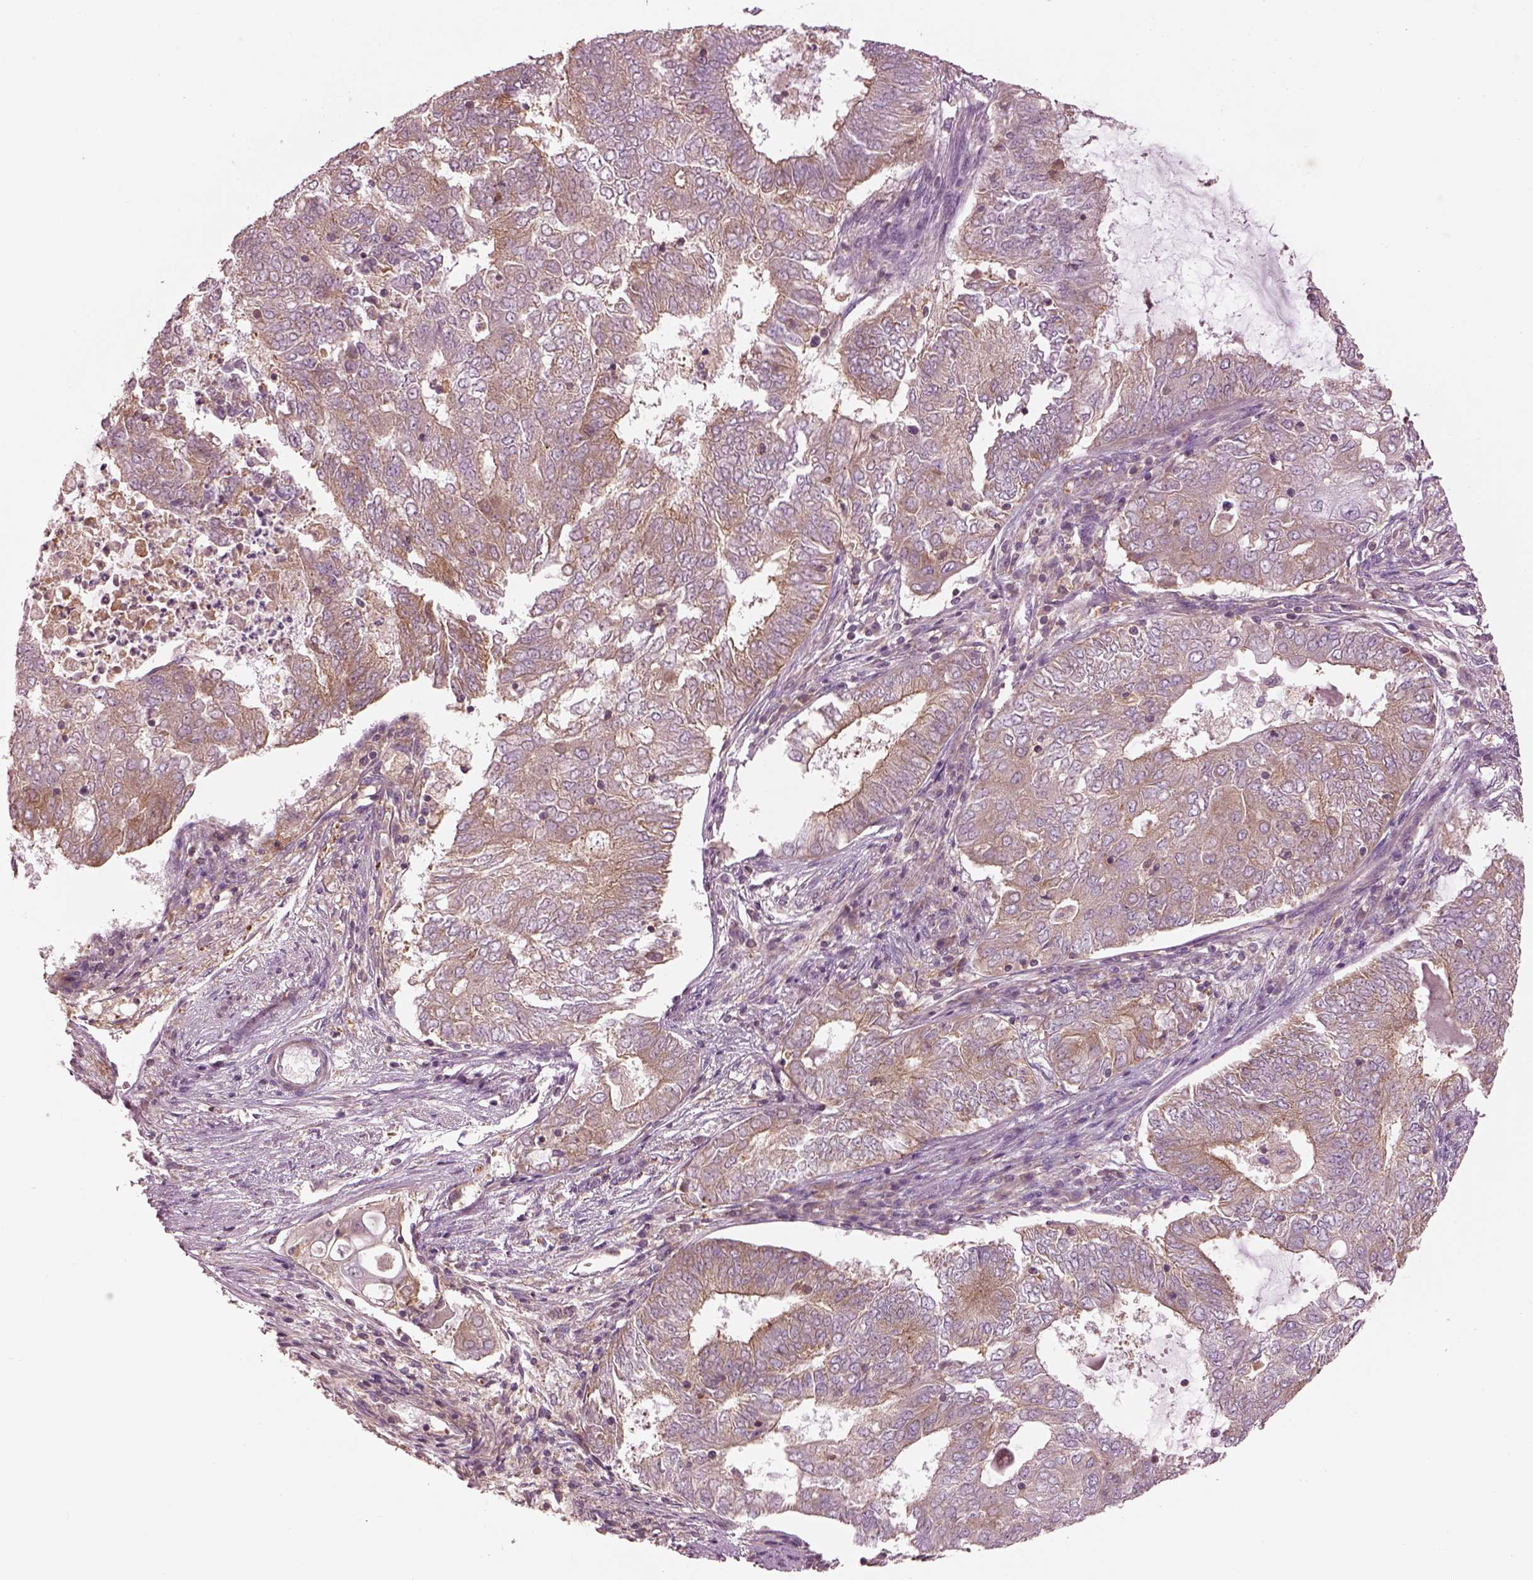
{"staining": {"intensity": "weak", "quantity": "25%-75%", "location": "cytoplasmic/membranous"}, "tissue": "endometrial cancer", "cell_type": "Tumor cells", "image_type": "cancer", "snomed": [{"axis": "morphology", "description": "Adenocarcinoma, NOS"}, {"axis": "topography", "description": "Endometrium"}], "caption": "Protein staining of endometrial adenocarcinoma tissue displays weak cytoplasmic/membranous positivity in approximately 25%-75% of tumor cells.", "gene": "CAD", "patient": {"sex": "female", "age": 62}}